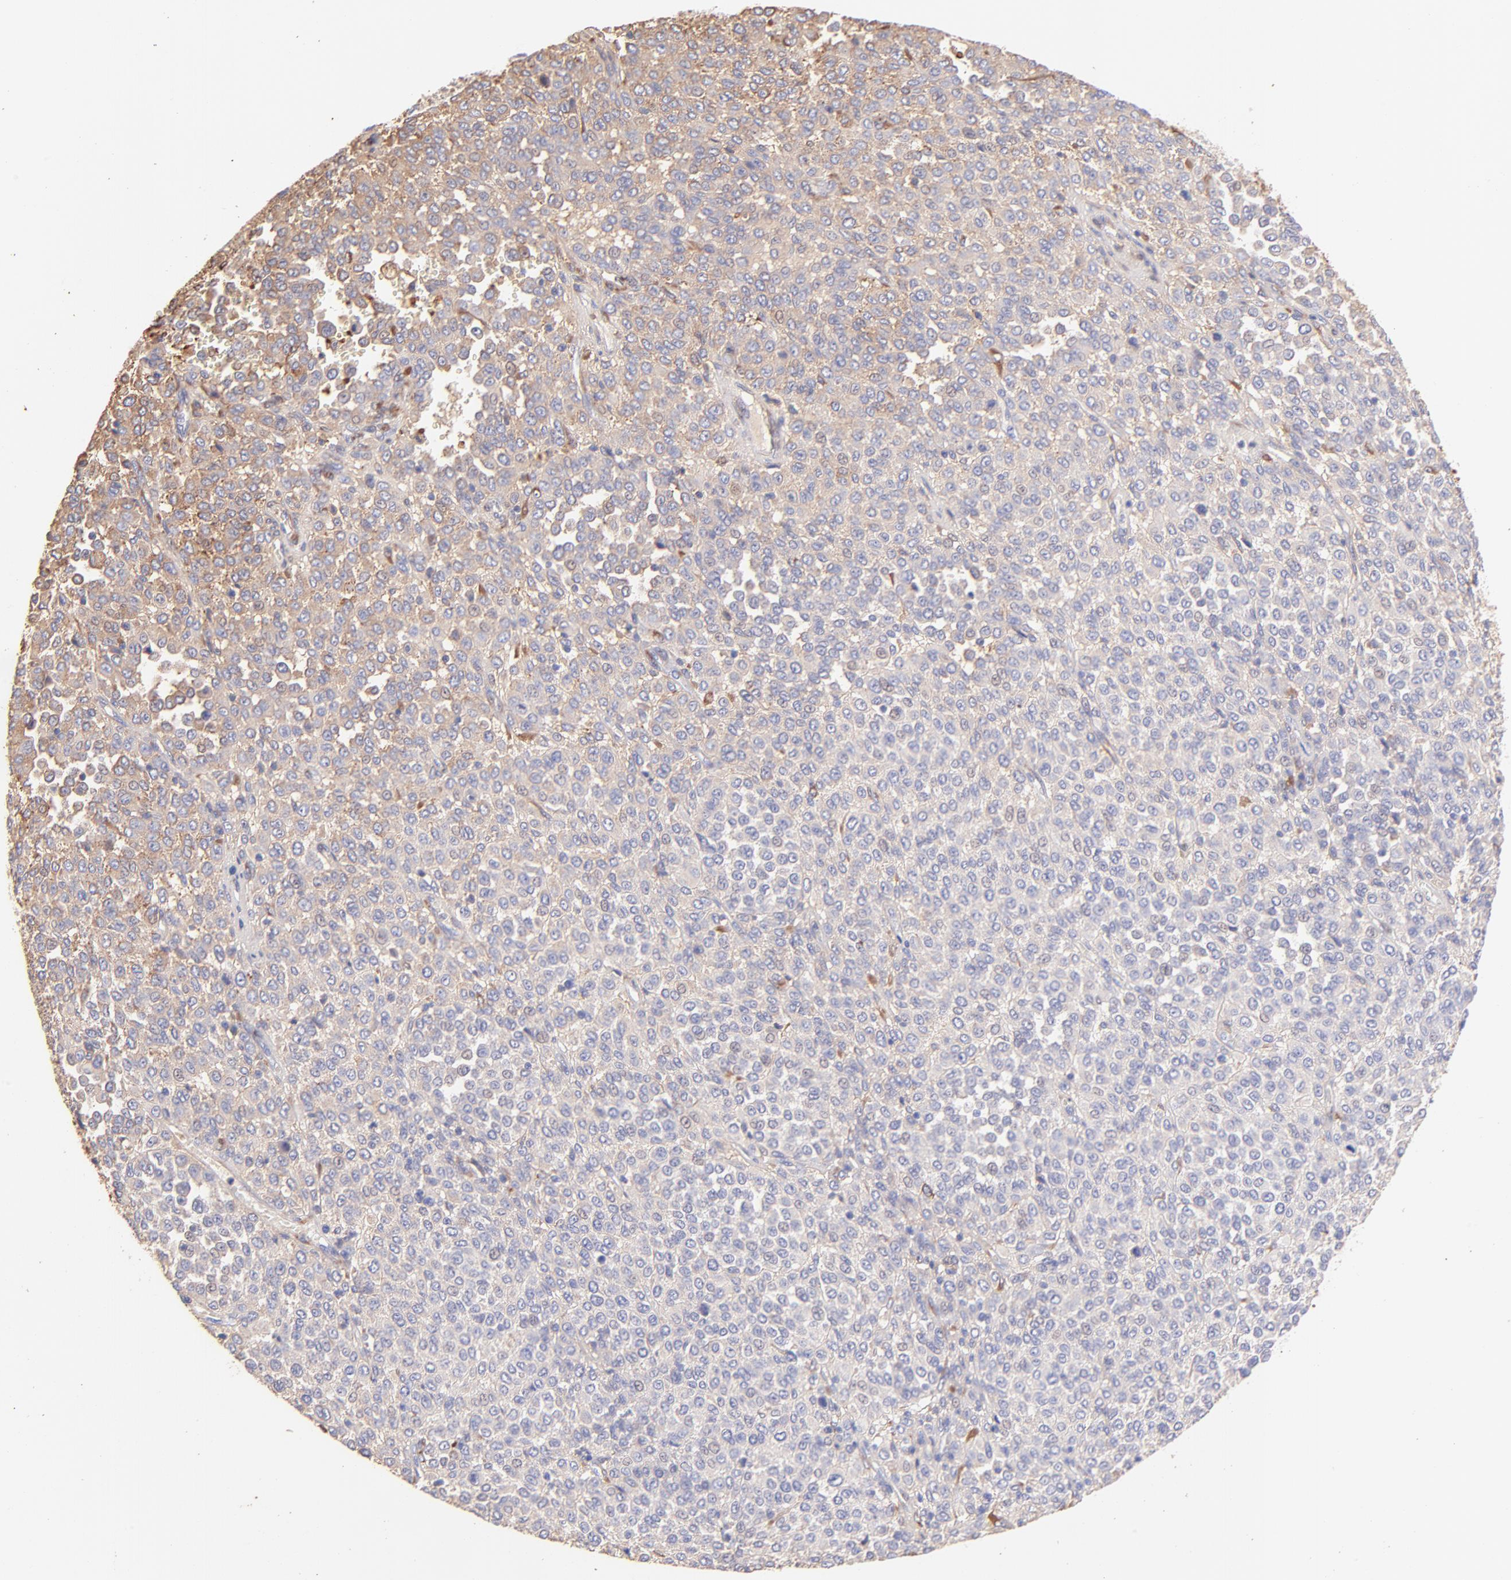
{"staining": {"intensity": "weak", "quantity": ">75%", "location": "cytoplasmic/membranous"}, "tissue": "melanoma", "cell_type": "Tumor cells", "image_type": "cancer", "snomed": [{"axis": "morphology", "description": "Malignant melanoma, Metastatic site"}, {"axis": "topography", "description": "Pancreas"}], "caption": "A high-resolution micrograph shows immunohistochemistry staining of melanoma, which reveals weak cytoplasmic/membranous staining in about >75% of tumor cells.", "gene": "BGN", "patient": {"sex": "female", "age": 30}}